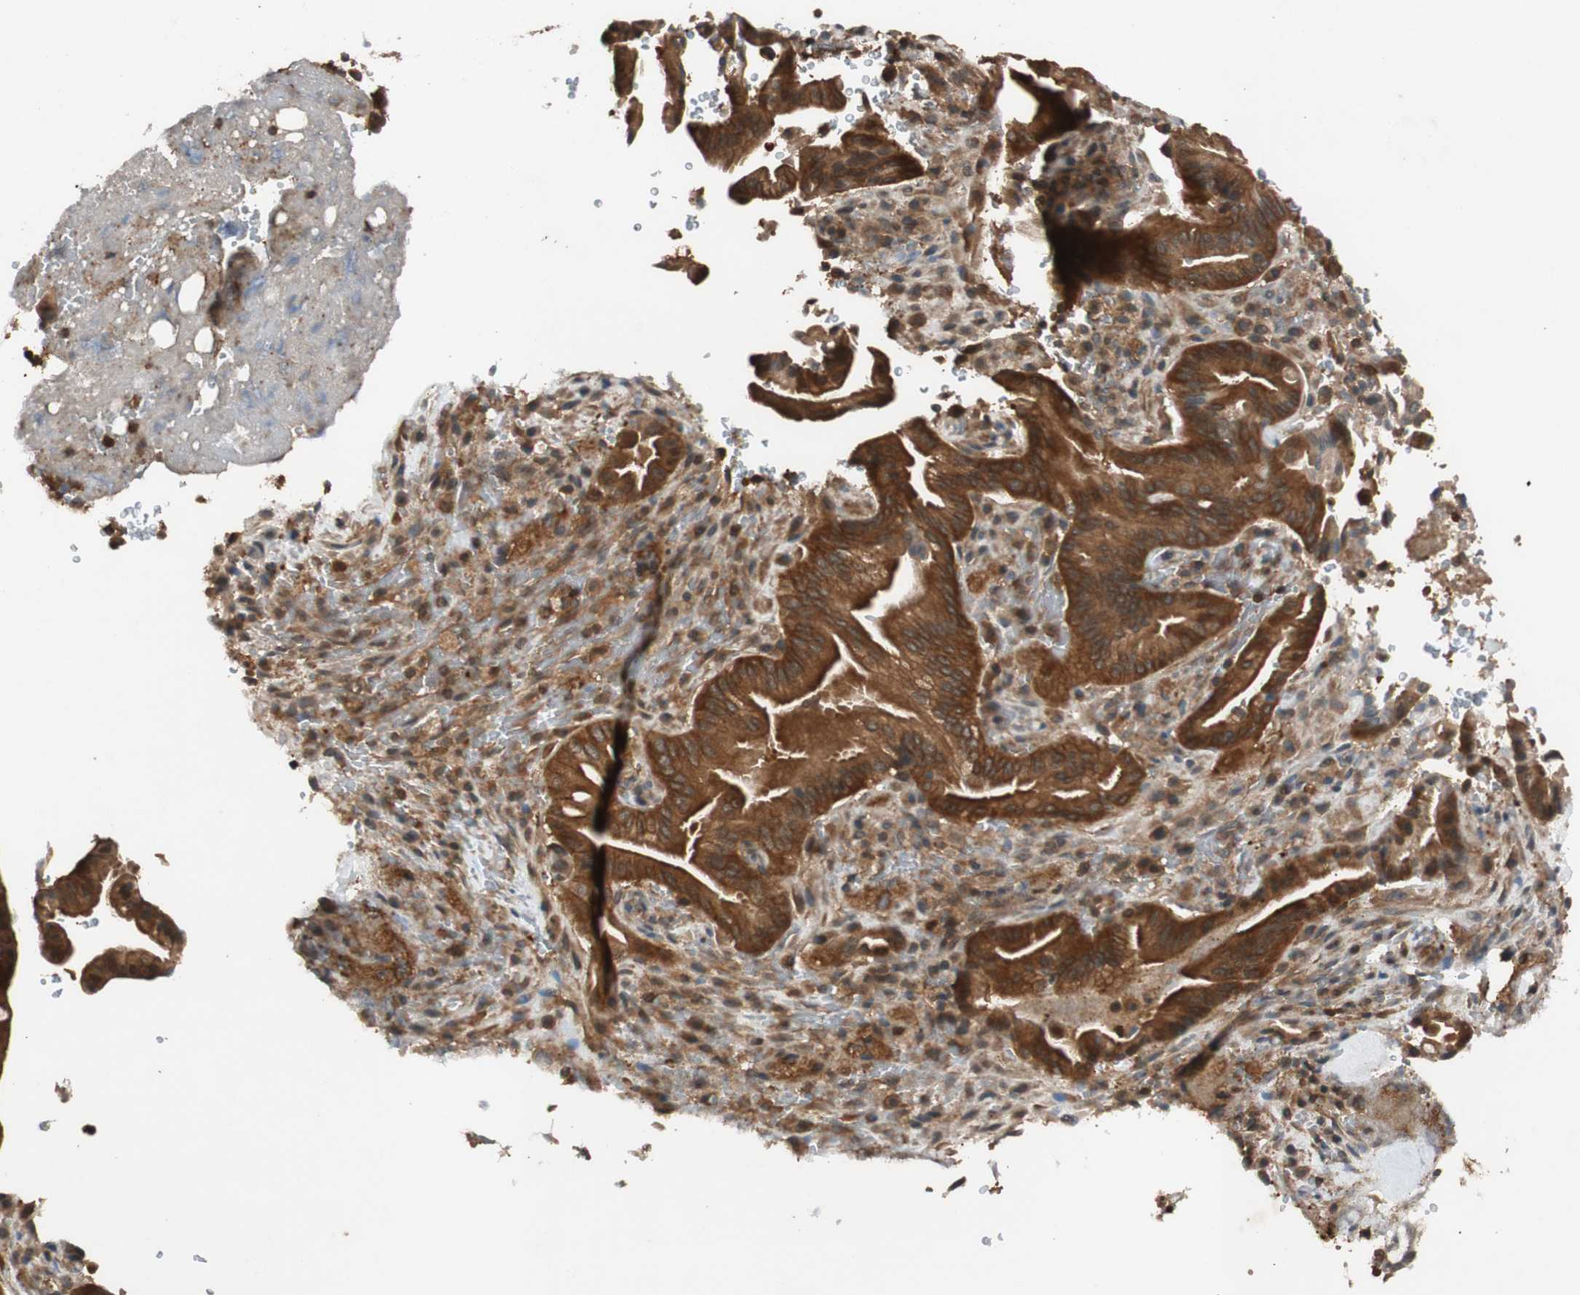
{"staining": {"intensity": "moderate", "quantity": ">75%", "location": "cytoplasmic/membranous"}, "tissue": "liver cancer", "cell_type": "Tumor cells", "image_type": "cancer", "snomed": [{"axis": "morphology", "description": "Cholangiocarcinoma"}, {"axis": "topography", "description": "Liver"}], "caption": "Liver cholangiocarcinoma stained for a protein (brown) displays moderate cytoplasmic/membranous positive expression in approximately >75% of tumor cells.", "gene": "EPHA8", "patient": {"sex": "female", "age": 68}}